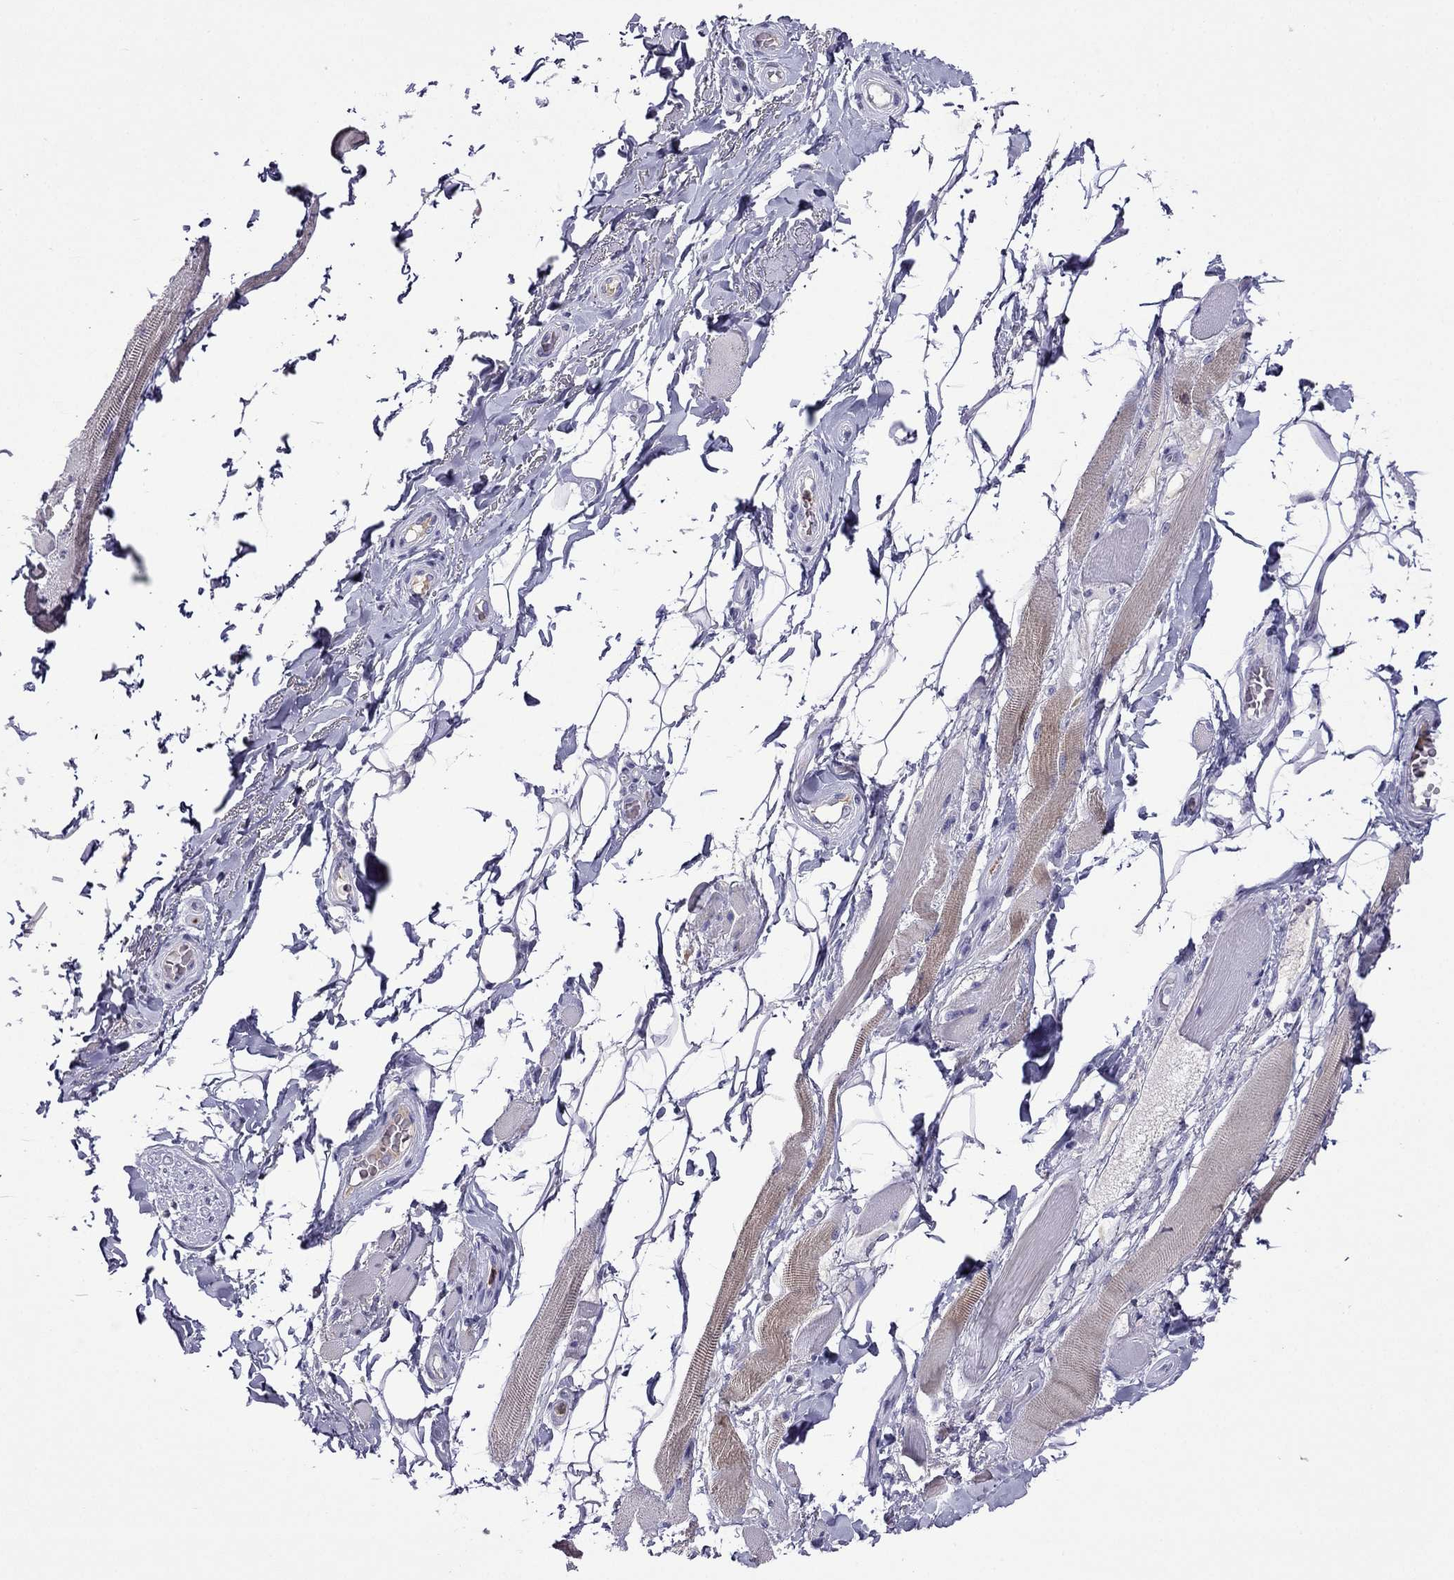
{"staining": {"intensity": "negative", "quantity": "none", "location": "none"}, "tissue": "adipose tissue", "cell_type": "Adipocytes", "image_type": "normal", "snomed": [{"axis": "morphology", "description": "Normal tissue, NOS"}, {"axis": "topography", "description": "Anal"}, {"axis": "topography", "description": "Peripheral nerve tissue"}], "caption": "High magnification brightfield microscopy of unremarkable adipose tissue stained with DAB (brown) and counterstained with hematoxylin (blue): adipocytes show no significant expression.", "gene": "CDHR4", "patient": {"sex": "male", "age": 53}}